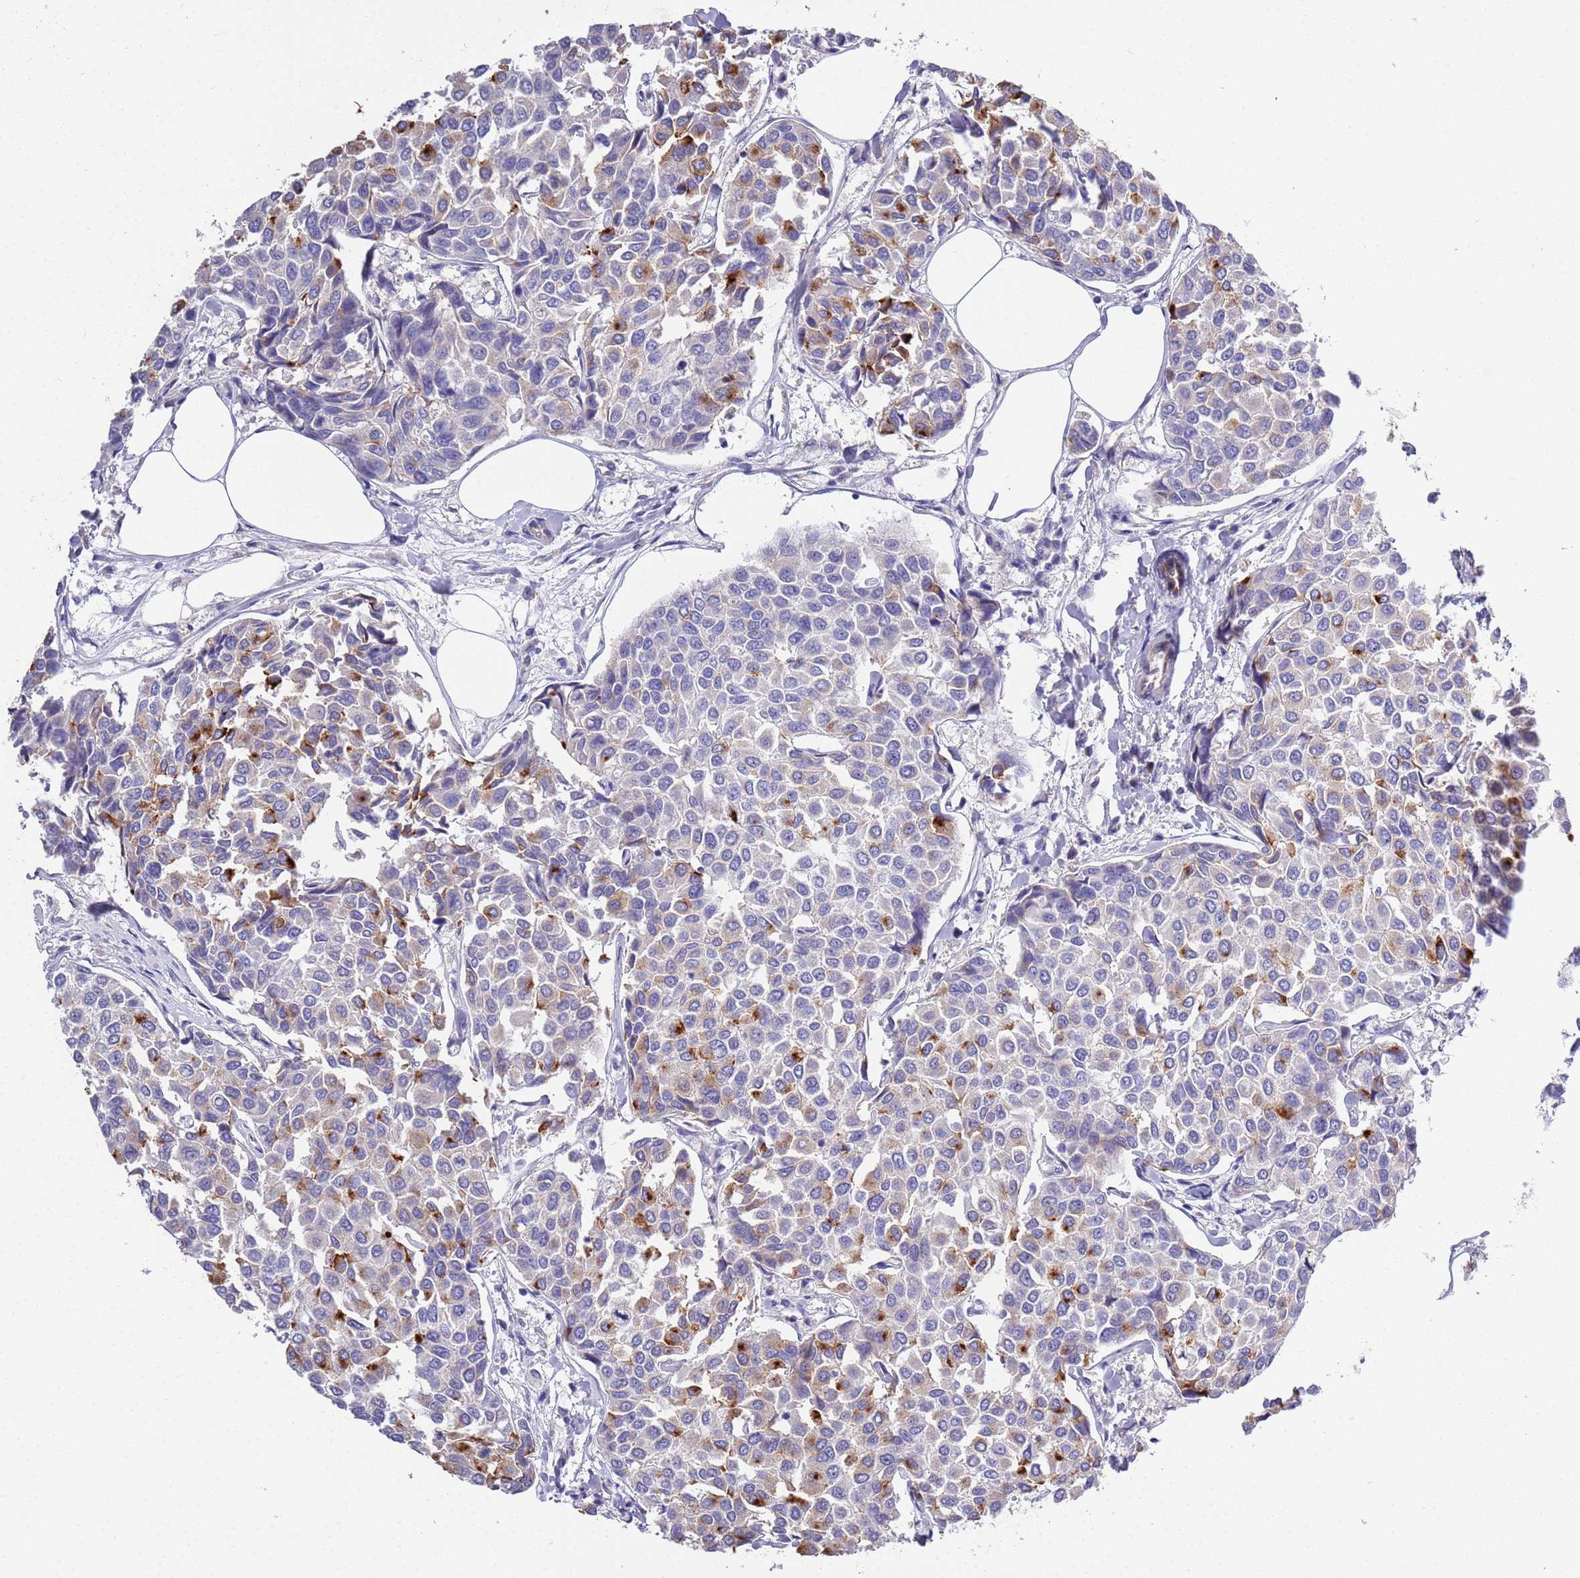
{"staining": {"intensity": "strong", "quantity": "<25%", "location": "cytoplasmic/membranous"}, "tissue": "breast cancer", "cell_type": "Tumor cells", "image_type": "cancer", "snomed": [{"axis": "morphology", "description": "Duct carcinoma"}, {"axis": "topography", "description": "Breast"}], "caption": "Strong cytoplasmic/membranous expression for a protein is seen in approximately <25% of tumor cells of breast invasive ductal carcinoma using IHC.", "gene": "BRMS1L", "patient": {"sex": "female", "age": 55}}